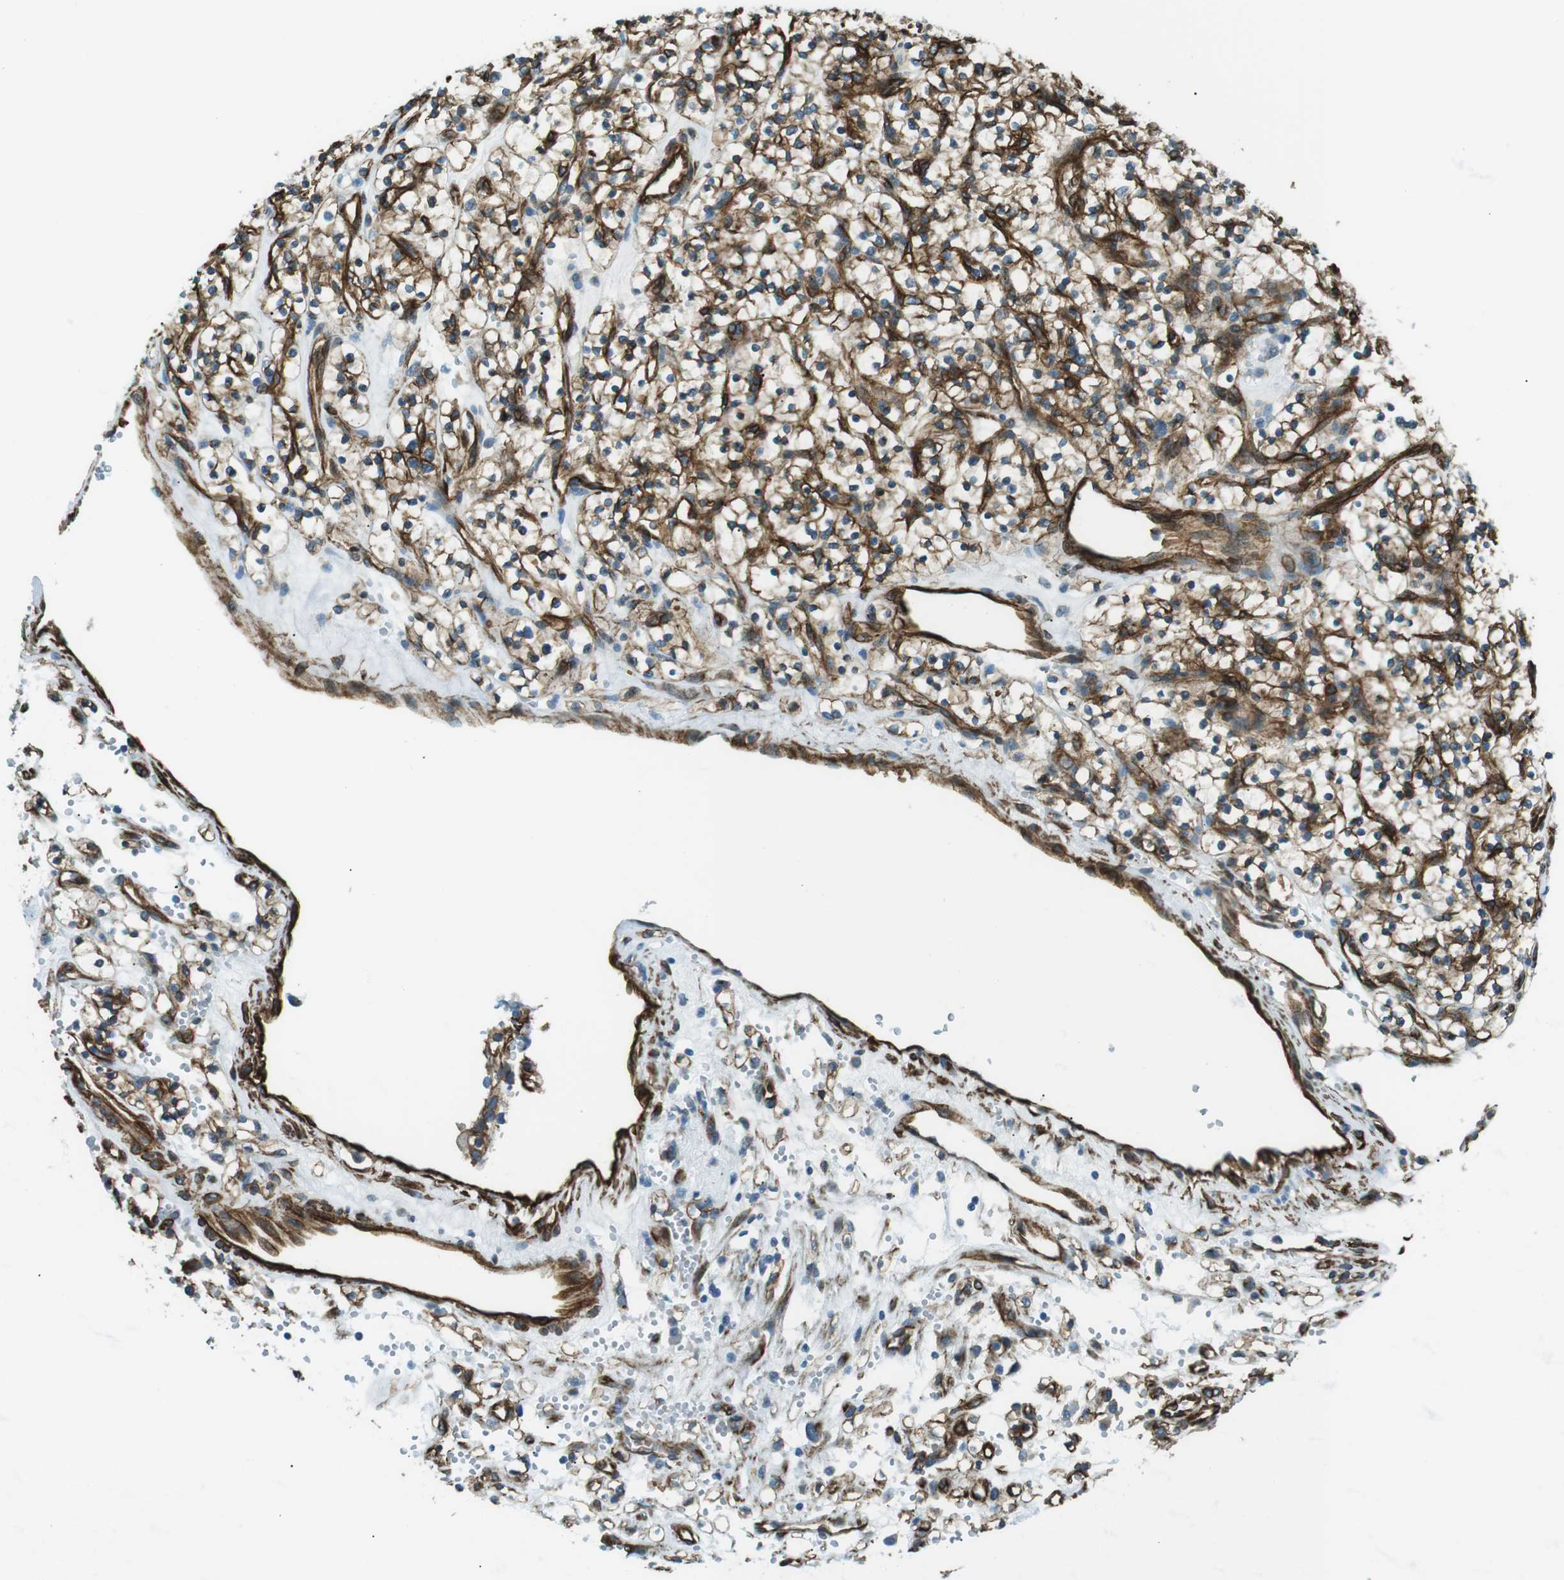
{"staining": {"intensity": "moderate", "quantity": ">75%", "location": "cytoplasmic/membranous"}, "tissue": "renal cancer", "cell_type": "Tumor cells", "image_type": "cancer", "snomed": [{"axis": "morphology", "description": "Adenocarcinoma, NOS"}, {"axis": "topography", "description": "Kidney"}], "caption": "This photomicrograph displays renal adenocarcinoma stained with immunohistochemistry (IHC) to label a protein in brown. The cytoplasmic/membranous of tumor cells show moderate positivity for the protein. Nuclei are counter-stained blue.", "gene": "ODR4", "patient": {"sex": "female", "age": 57}}